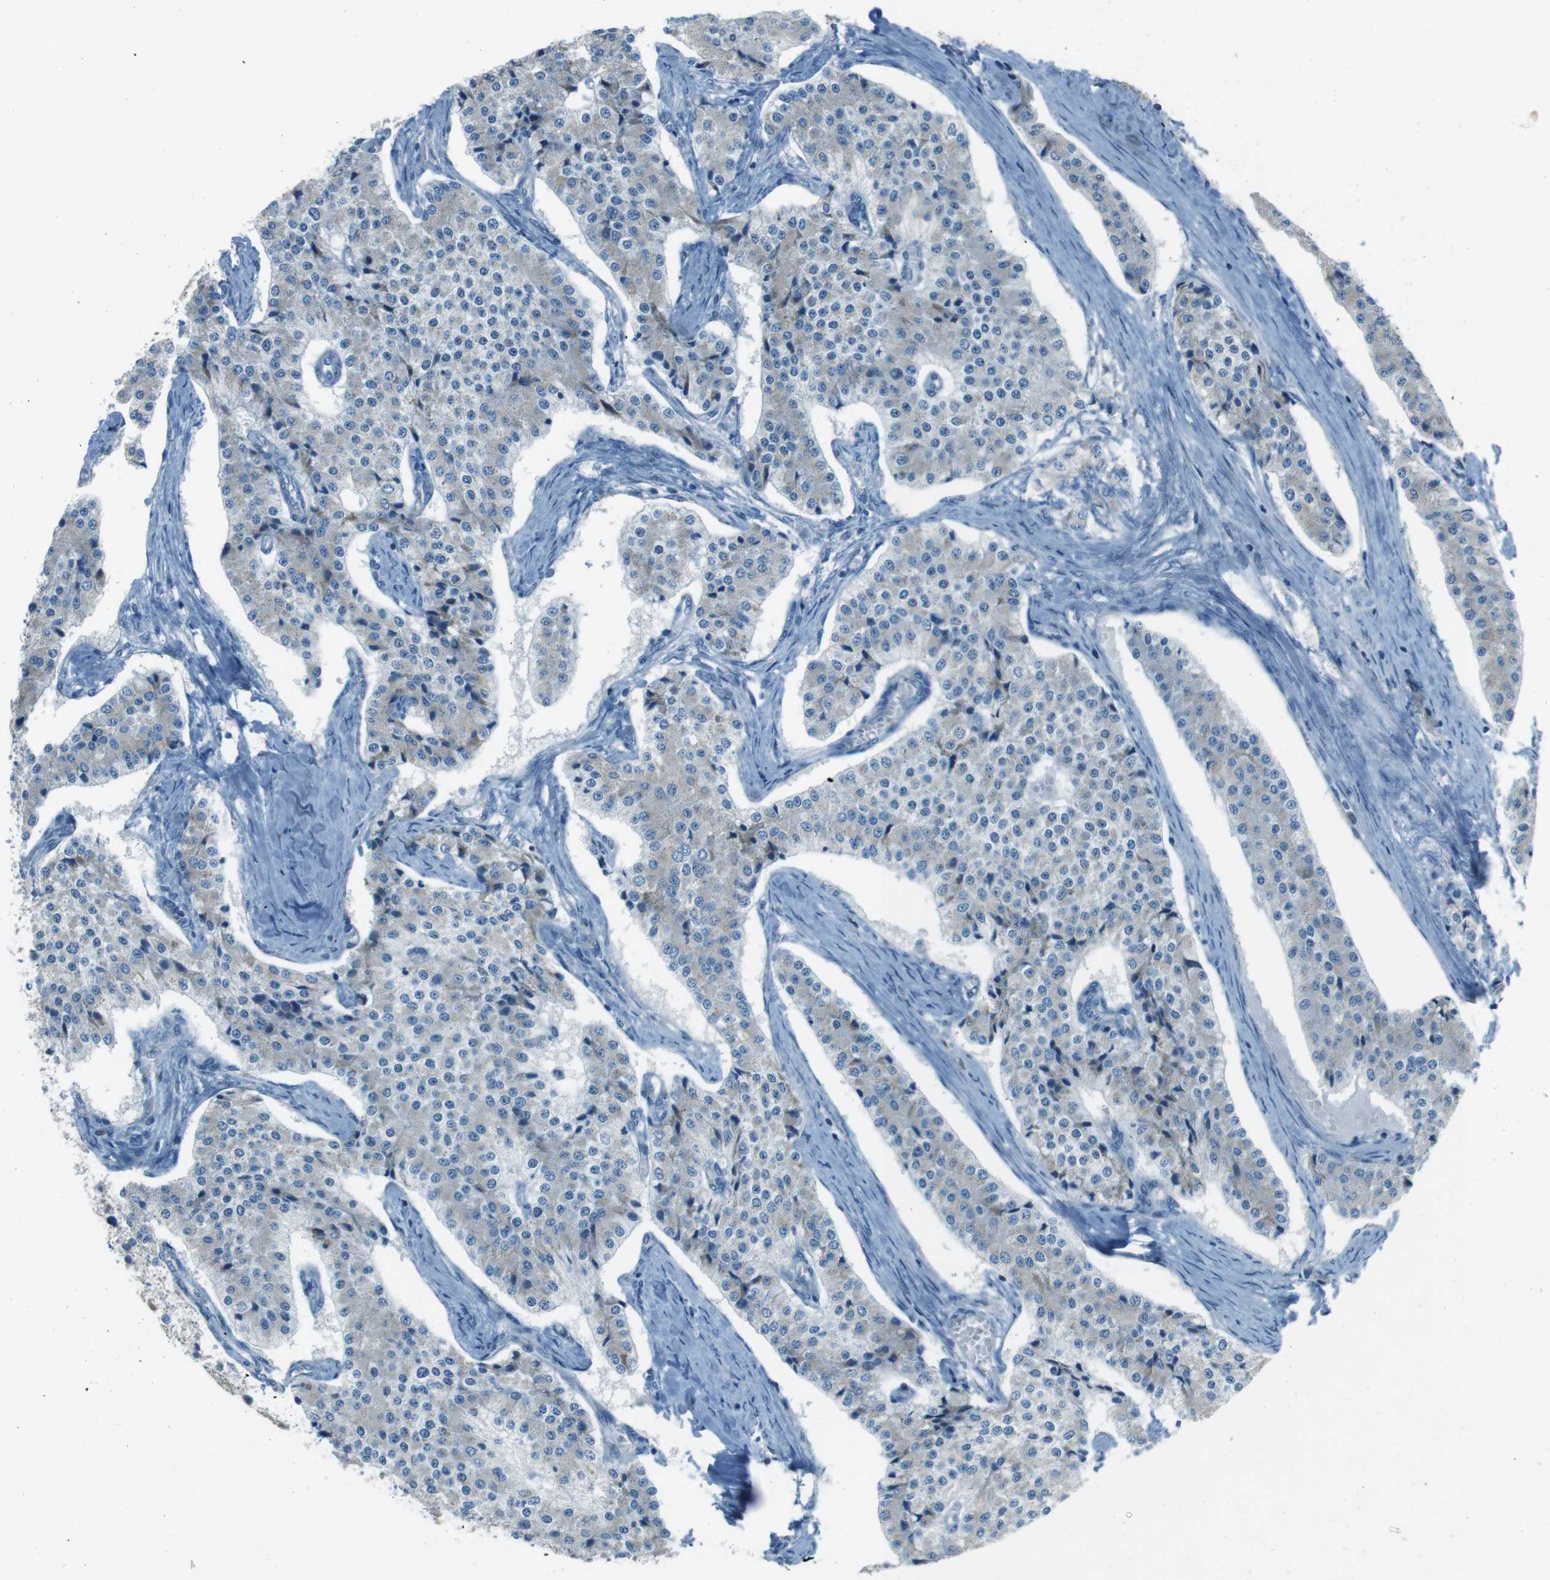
{"staining": {"intensity": "negative", "quantity": "none", "location": "none"}, "tissue": "carcinoid", "cell_type": "Tumor cells", "image_type": "cancer", "snomed": [{"axis": "morphology", "description": "Carcinoid, malignant, NOS"}, {"axis": "topography", "description": "Colon"}], "caption": "Protein analysis of malignant carcinoid shows no significant staining in tumor cells.", "gene": "TXNDC15", "patient": {"sex": "female", "age": 52}}